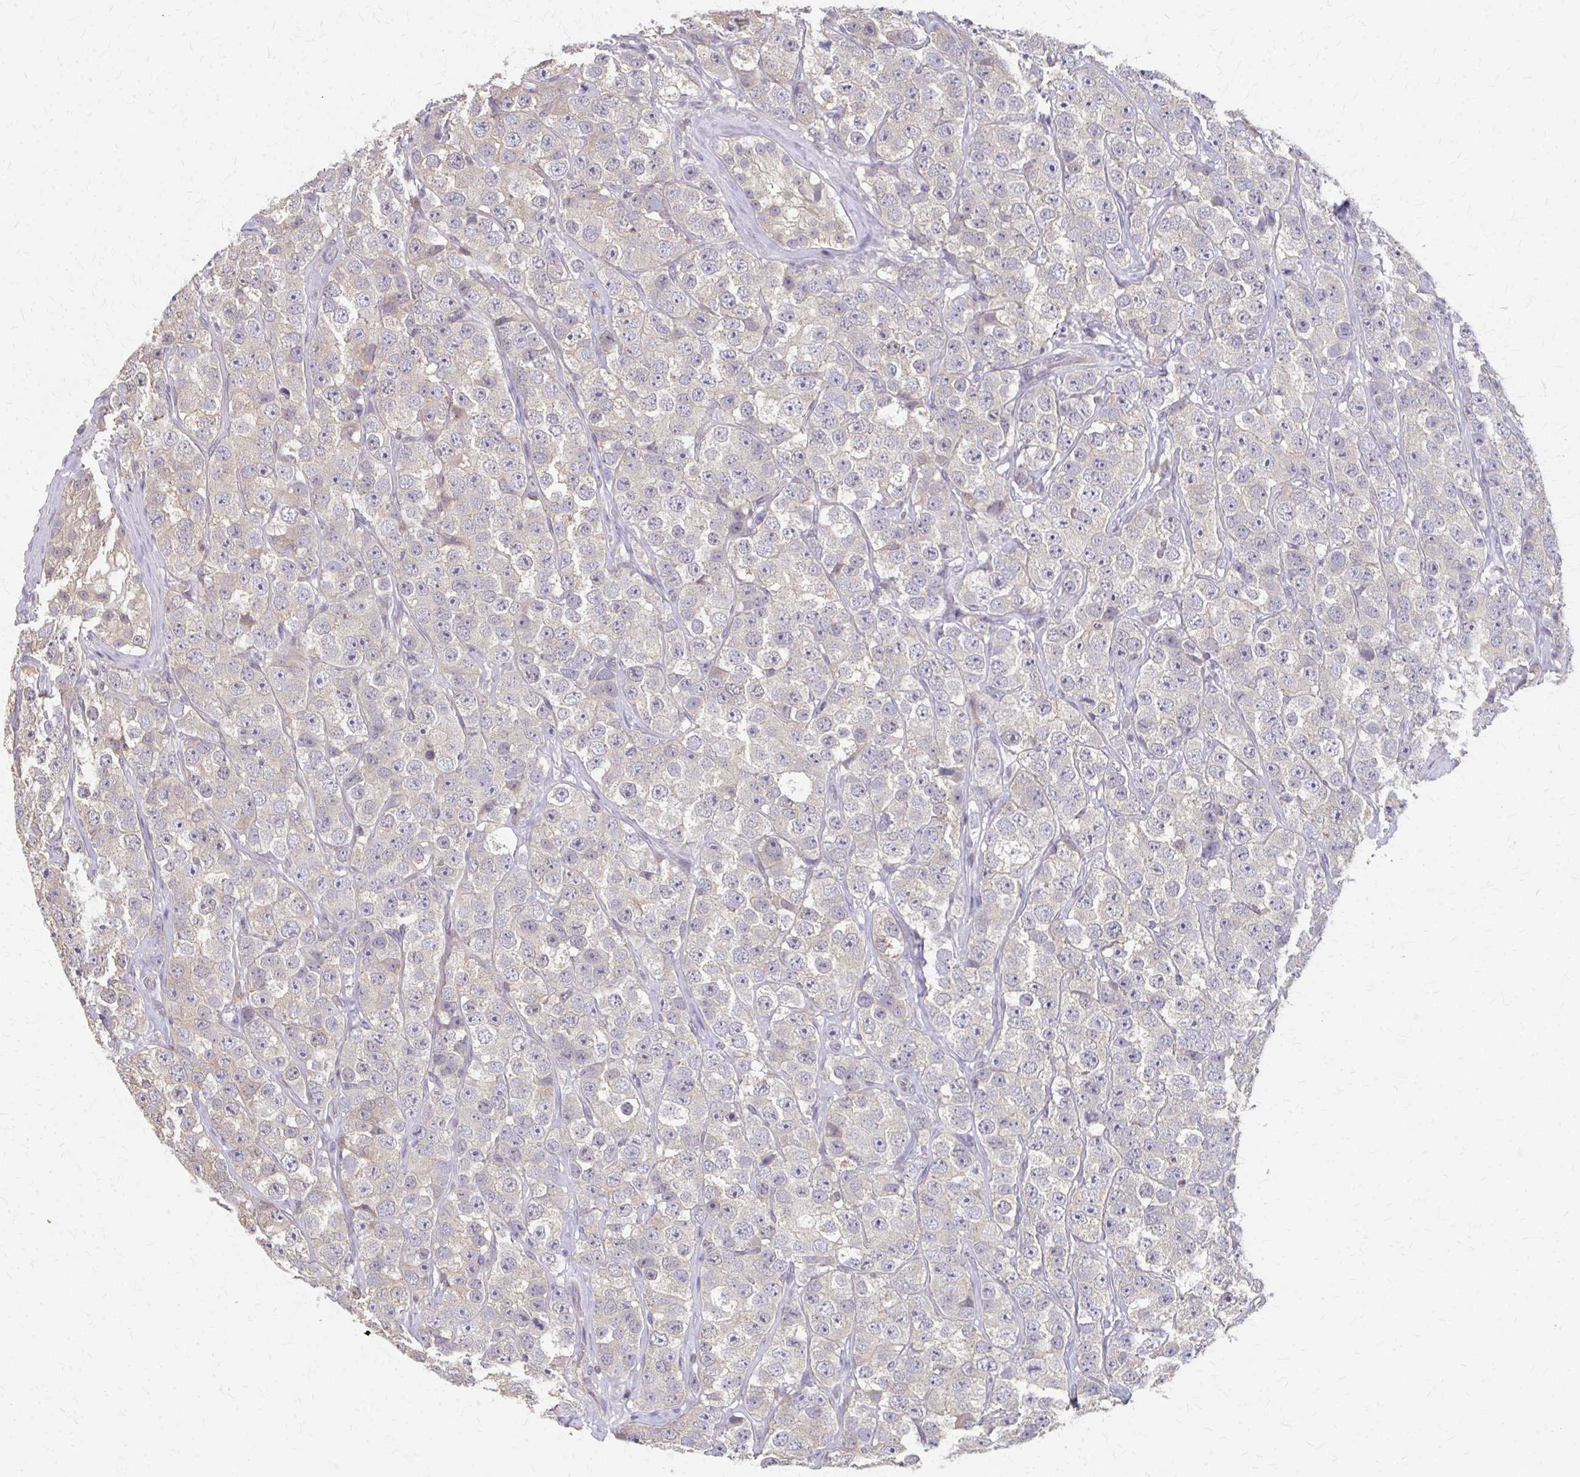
{"staining": {"intensity": "weak", "quantity": "25%-75%", "location": "cytoplasmic/membranous"}, "tissue": "testis cancer", "cell_type": "Tumor cells", "image_type": "cancer", "snomed": [{"axis": "morphology", "description": "Seminoma, NOS"}, {"axis": "topography", "description": "Testis"}], "caption": "A brown stain shows weak cytoplasmic/membranous positivity of a protein in human testis cancer tumor cells.", "gene": "RABGAP1L", "patient": {"sex": "male", "age": 28}}